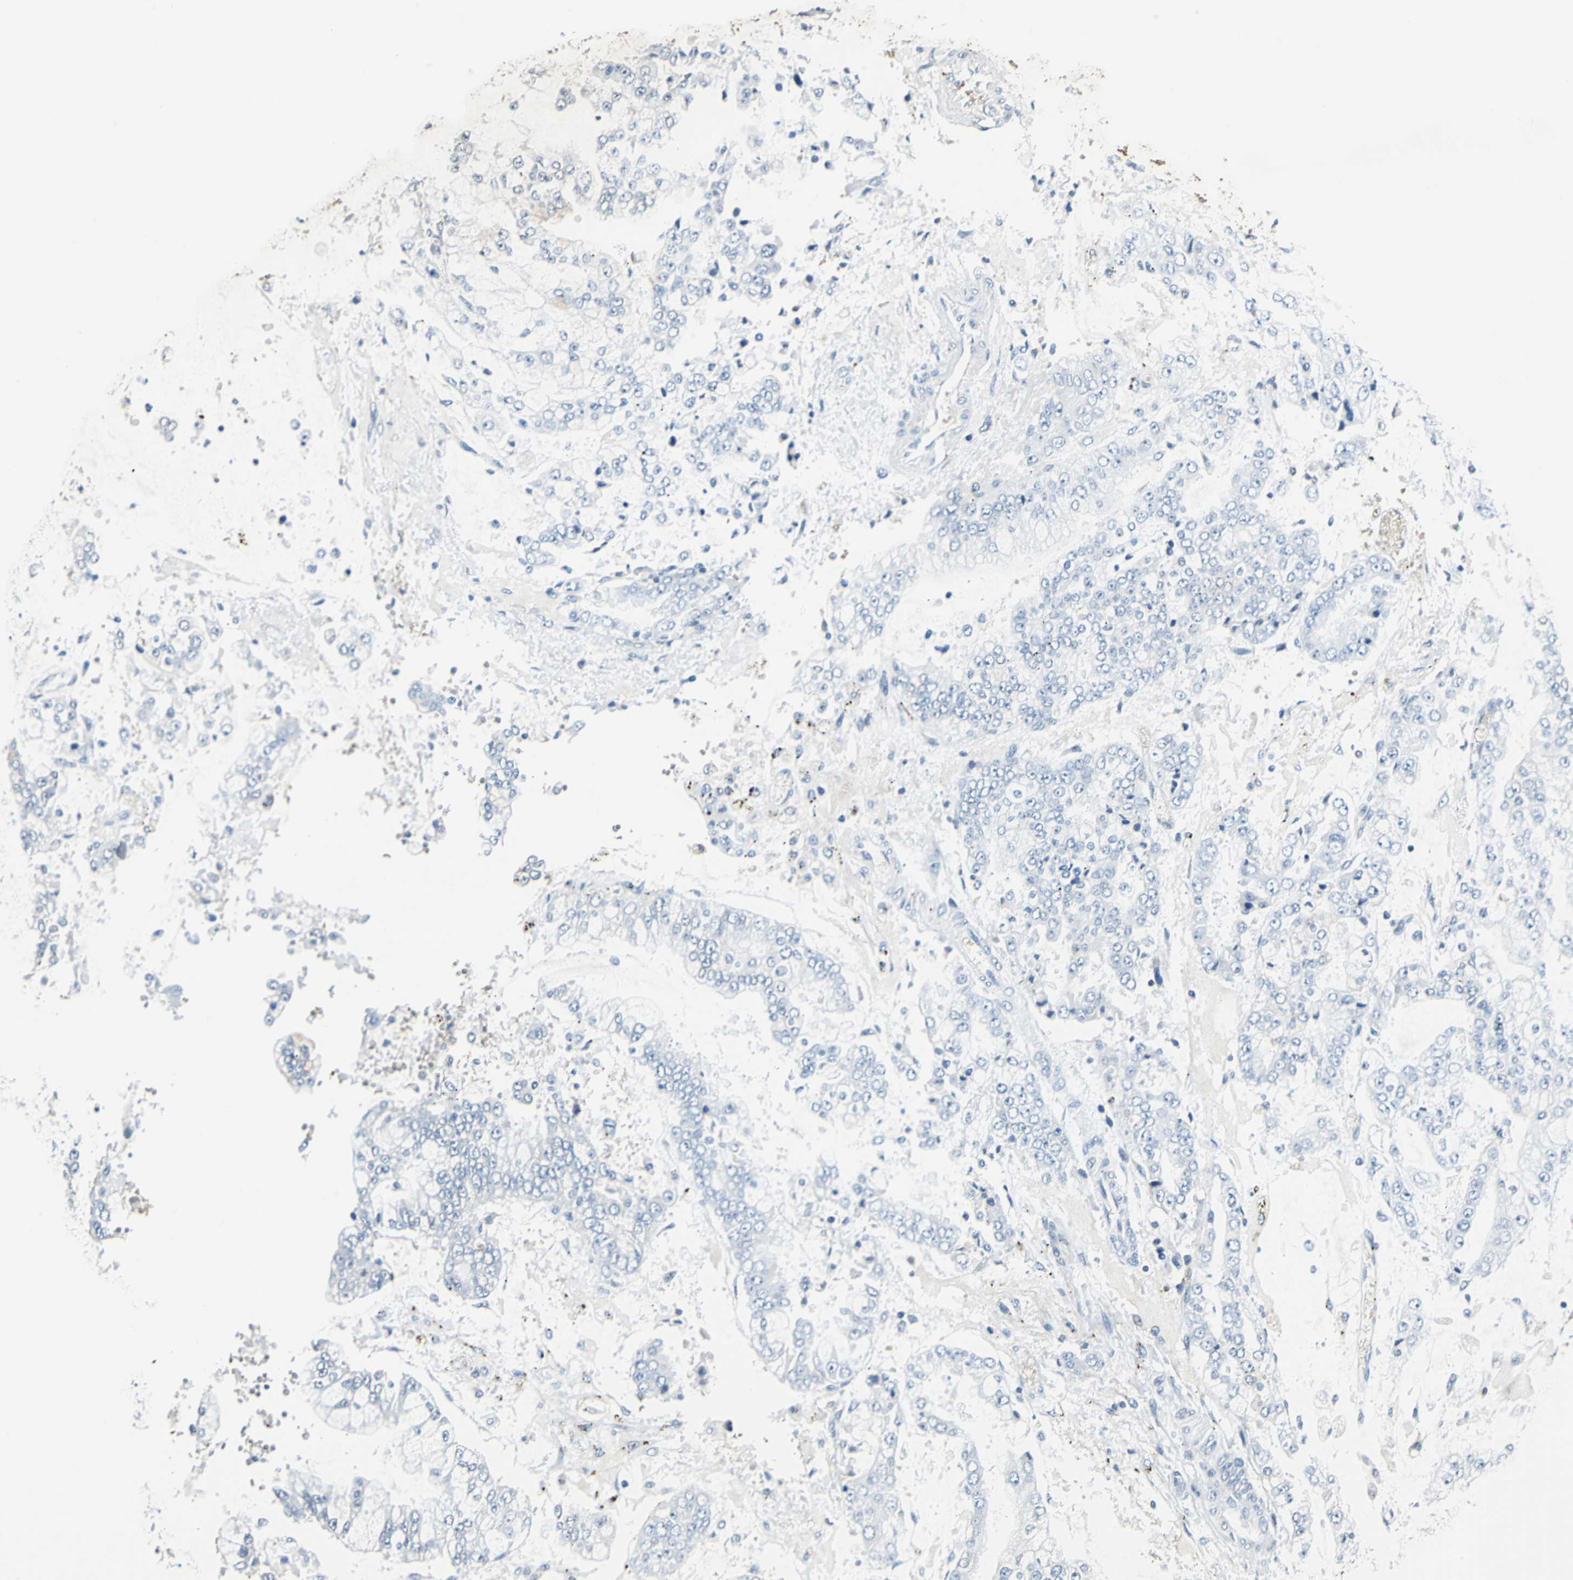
{"staining": {"intensity": "negative", "quantity": "none", "location": "none"}, "tissue": "stomach cancer", "cell_type": "Tumor cells", "image_type": "cancer", "snomed": [{"axis": "morphology", "description": "Adenocarcinoma, NOS"}, {"axis": "topography", "description": "Stomach"}], "caption": "Immunohistochemistry micrograph of neoplastic tissue: stomach cancer stained with DAB reveals no significant protein staining in tumor cells. Nuclei are stained in blue.", "gene": "NIT1", "patient": {"sex": "male", "age": 76}}